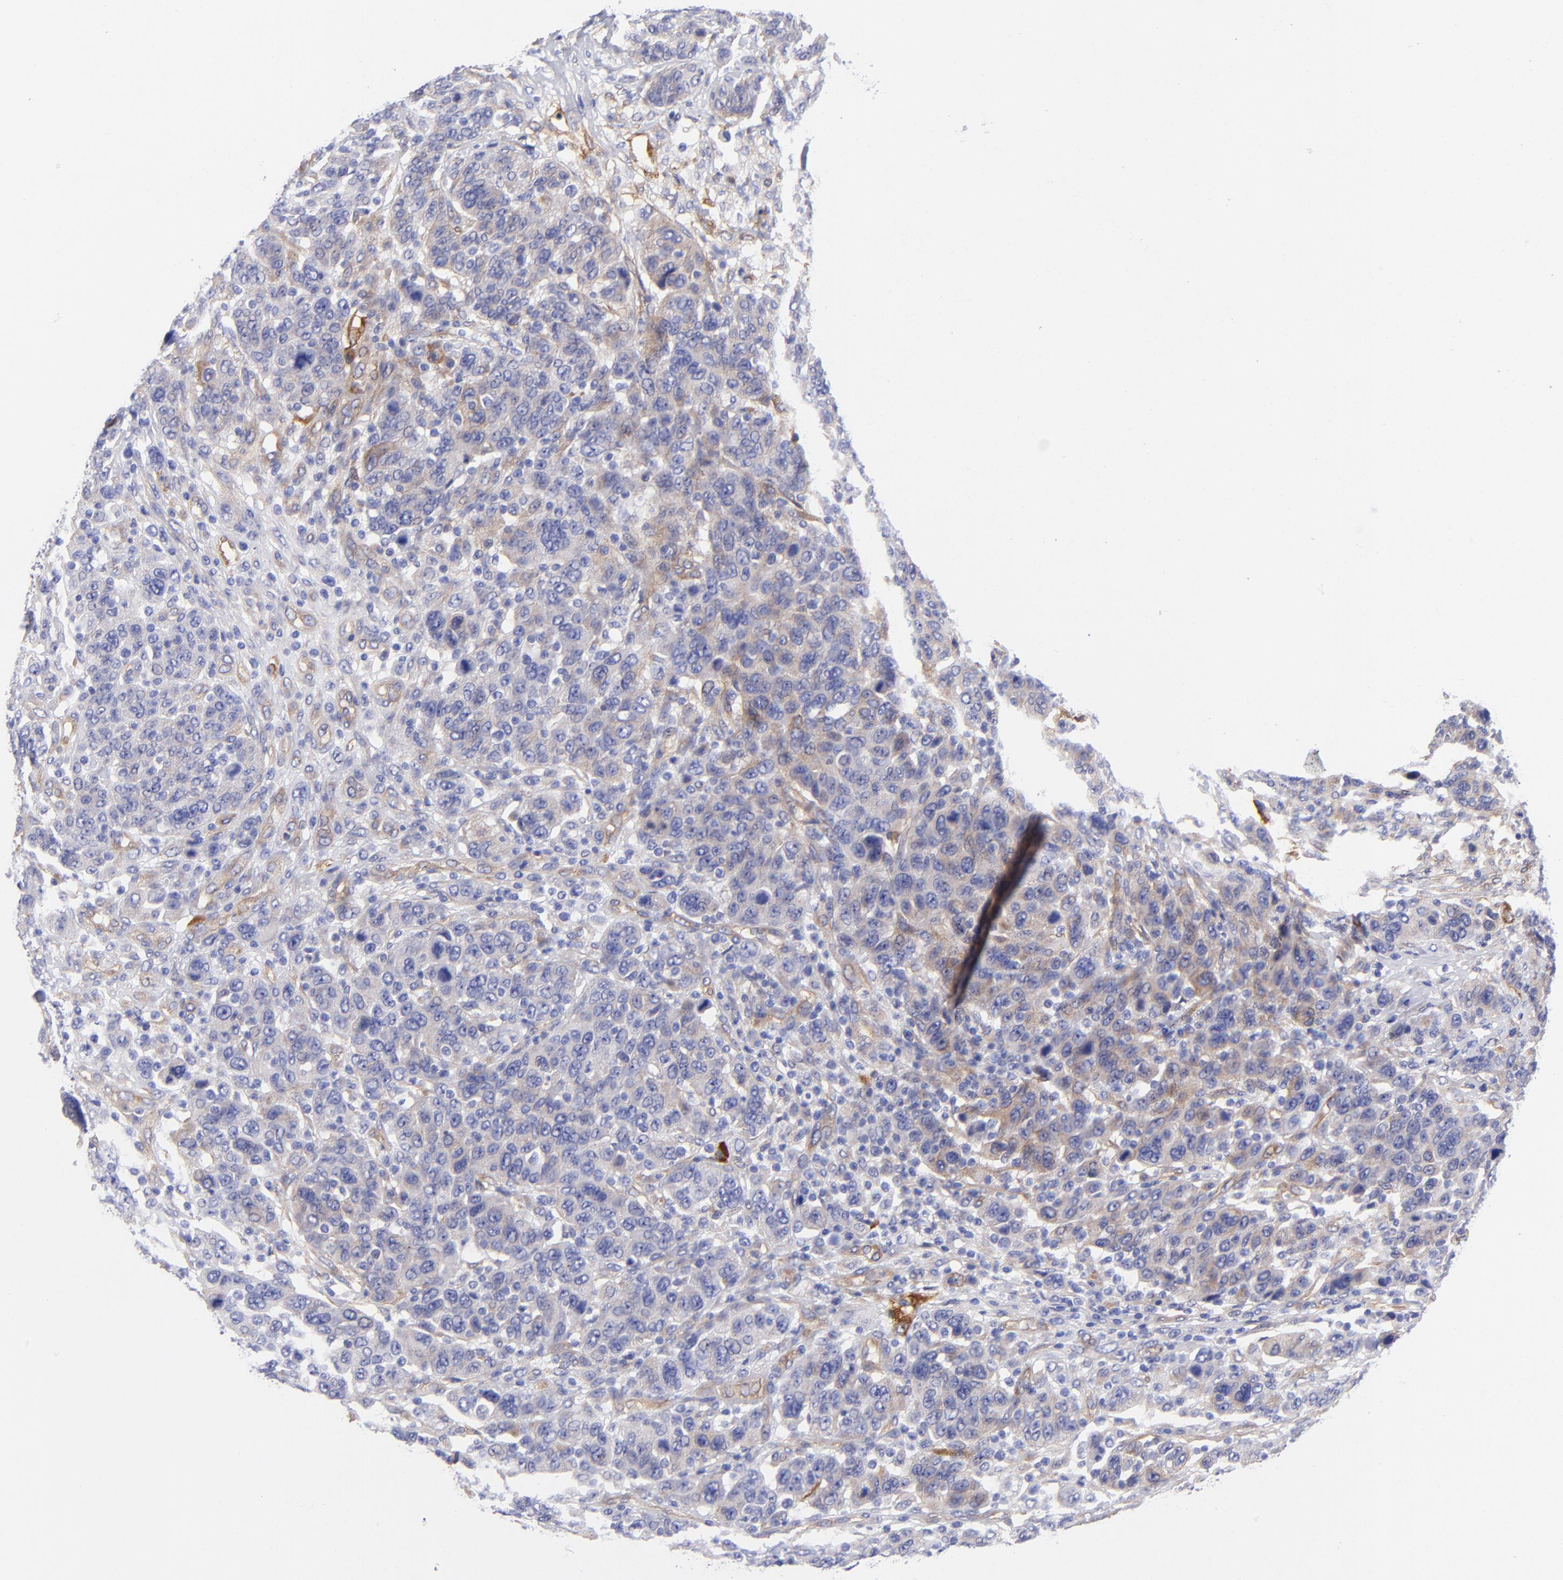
{"staining": {"intensity": "moderate", "quantity": "25%-75%", "location": "cytoplasmic/membranous"}, "tissue": "breast cancer", "cell_type": "Tumor cells", "image_type": "cancer", "snomed": [{"axis": "morphology", "description": "Duct carcinoma"}, {"axis": "topography", "description": "Breast"}], "caption": "Moderate cytoplasmic/membranous protein staining is seen in about 25%-75% of tumor cells in breast infiltrating ductal carcinoma.", "gene": "PPFIBP1", "patient": {"sex": "female", "age": 37}}